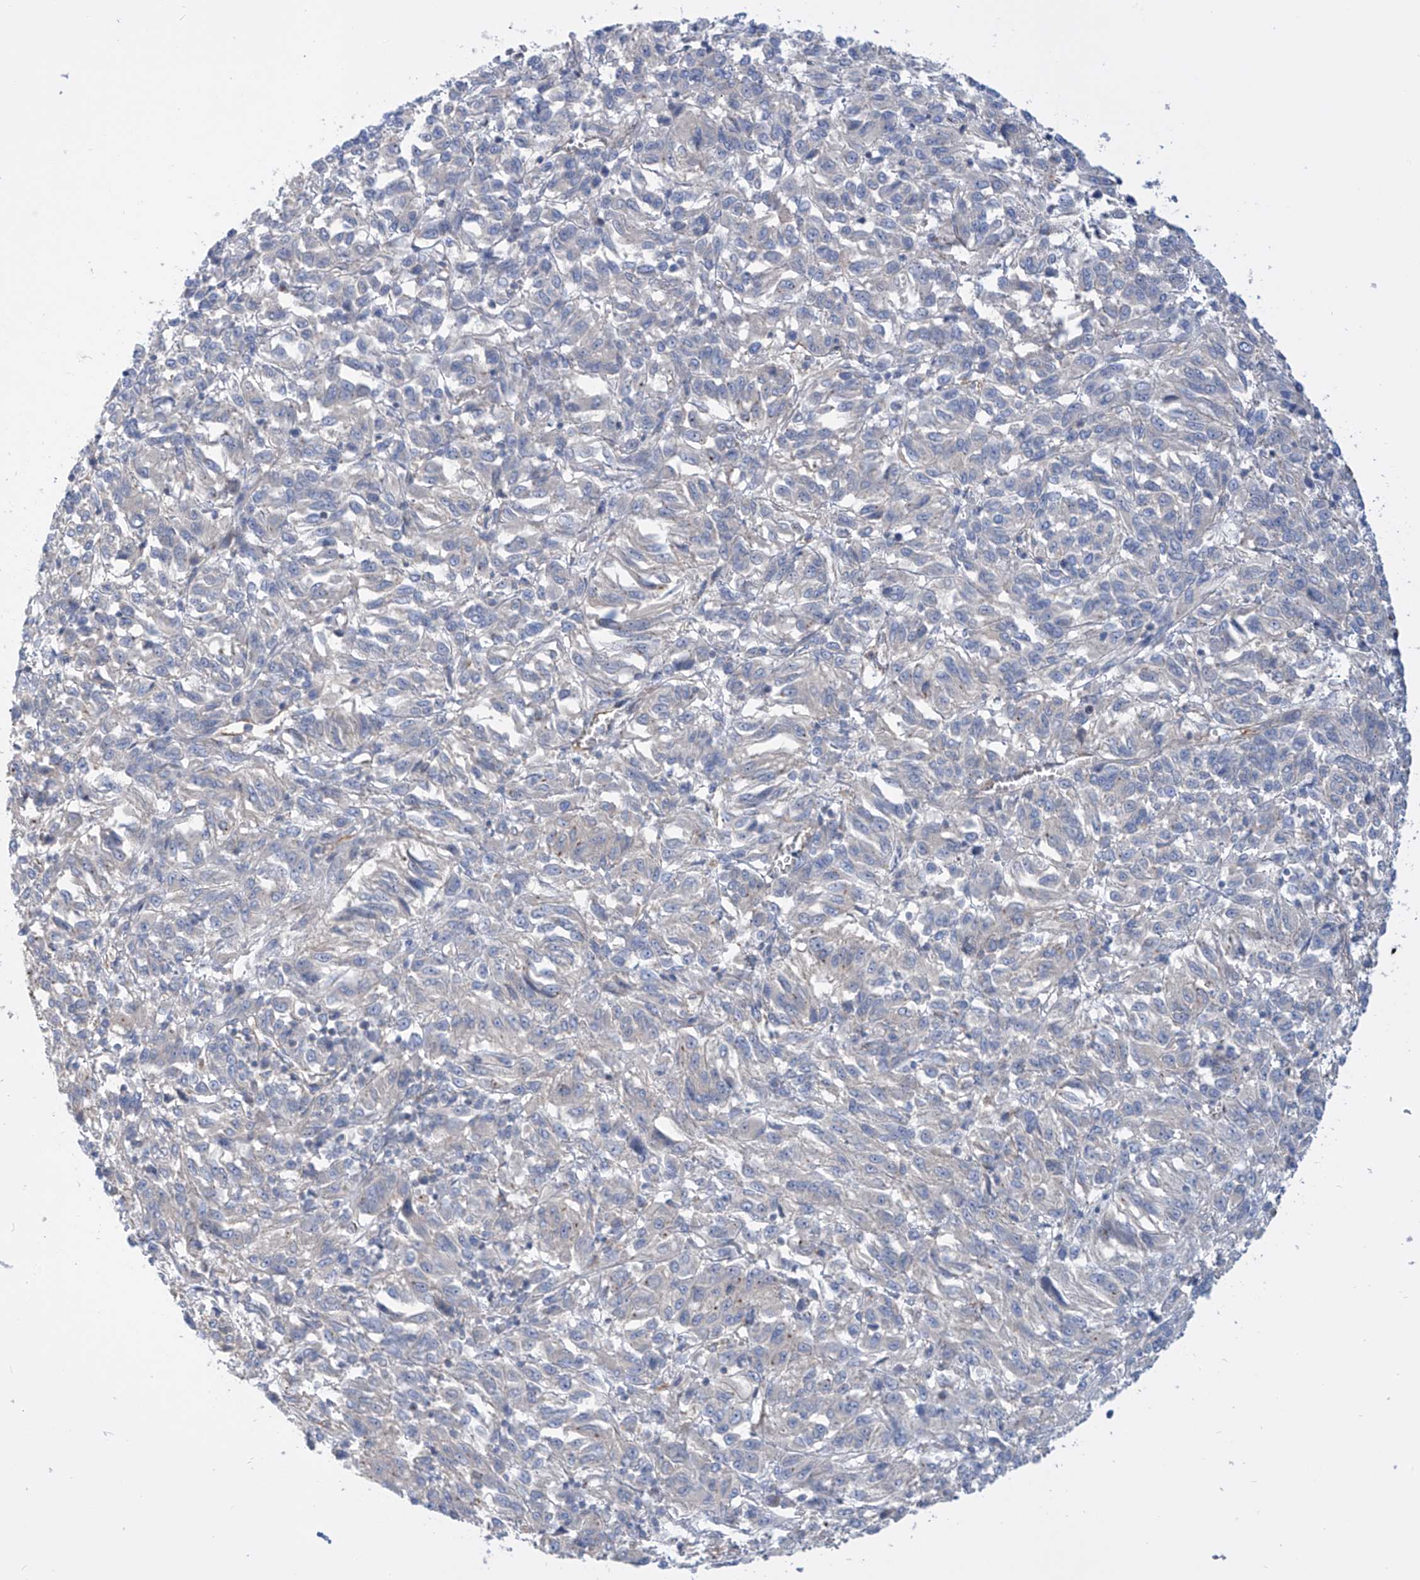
{"staining": {"intensity": "negative", "quantity": "none", "location": "none"}, "tissue": "melanoma", "cell_type": "Tumor cells", "image_type": "cancer", "snomed": [{"axis": "morphology", "description": "Malignant melanoma, Metastatic site"}, {"axis": "topography", "description": "Lung"}], "caption": "IHC photomicrograph of neoplastic tissue: human melanoma stained with DAB (3,3'-diaminobenzidine) shows no significant protein staining in tumor cells. (Brightfield microscopy of DAB (3,3'-diaminobenzidine) immunohistochemistry (IHC) at high magnification).", "gene": "TMEM209", "patient": {"sex": "male", "age": 64}}